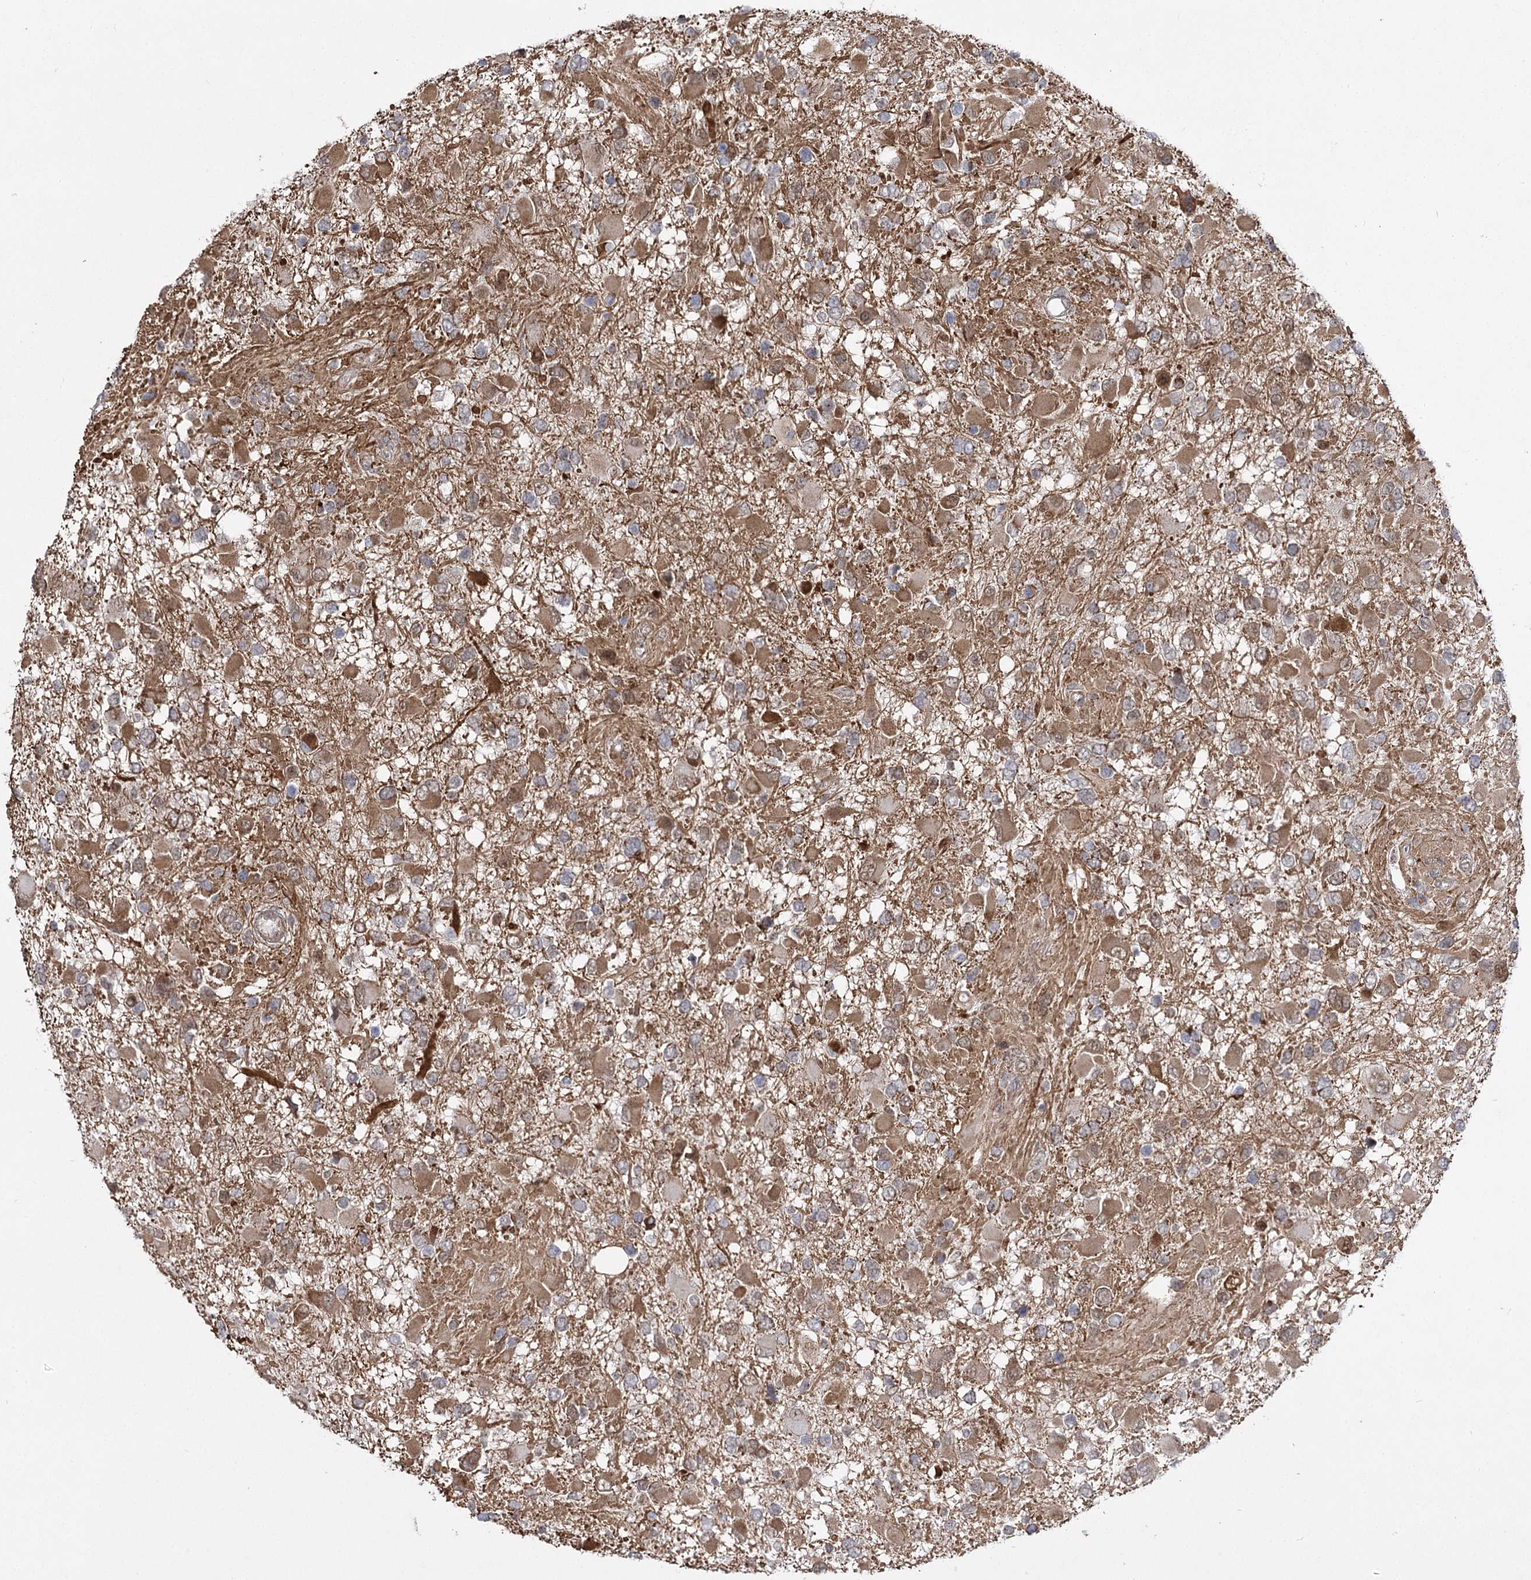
{"staining": {"intensity": "strong", "quantity": ">75%", "location": "cytoplasmic/membranous"}, "tissue": "glioma", "cell_type": "Tumor cells", "image_type": "cancer", "snomed": [{"axis": "morphology", "description": "Glioma, malignant, High grade"}, {"axis": "topography", "description": "Brain"}], "caption": "Human glioma stained with a protein marker shows strong staining in tumor cells.", "gene": "SLC4A1AP", "patient": {"sex": "male", "age": 53}}